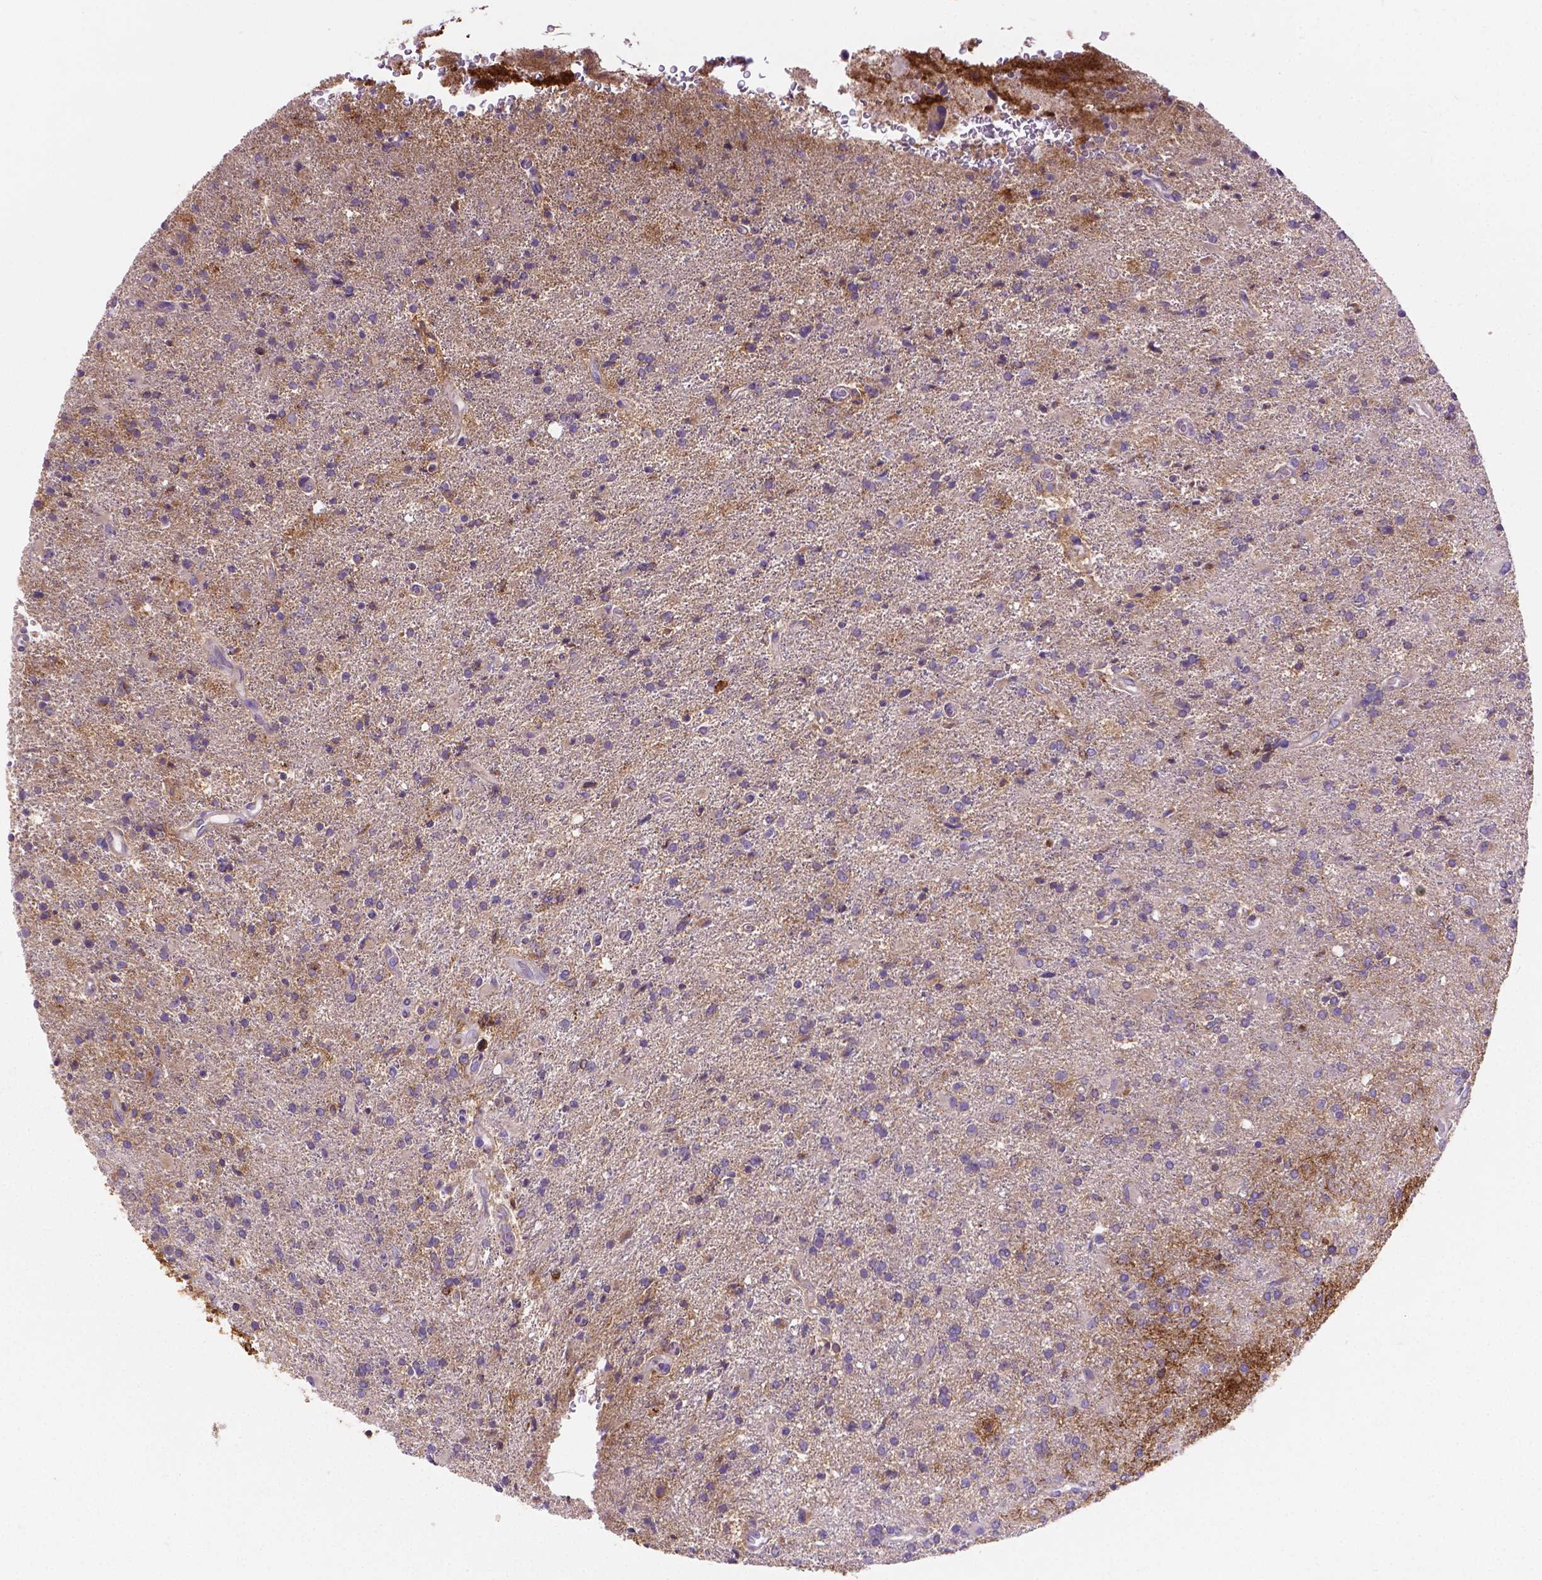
{"staining": {"intensity": "moderate", "quantity": "<25%", "location": "cytoplasmic/membranous"}, "tissue": "glioma", "cell_type": "Tumor cells", "image_type": "cancer", "snomed": [{"axis": "morphology", "description": "Glioma, malignant, High grade"}, {"axis": "topography", "description": "Cerebral cortex"}], "caption": "The micrograph exhibits staining of high-grade glioma (malignant), revealing moderate cytoplasmic/membranous protein staining (brown color) within tumor cells.", "gene": "CSPG5", "patient": {"sex": "male", "age": 70}}